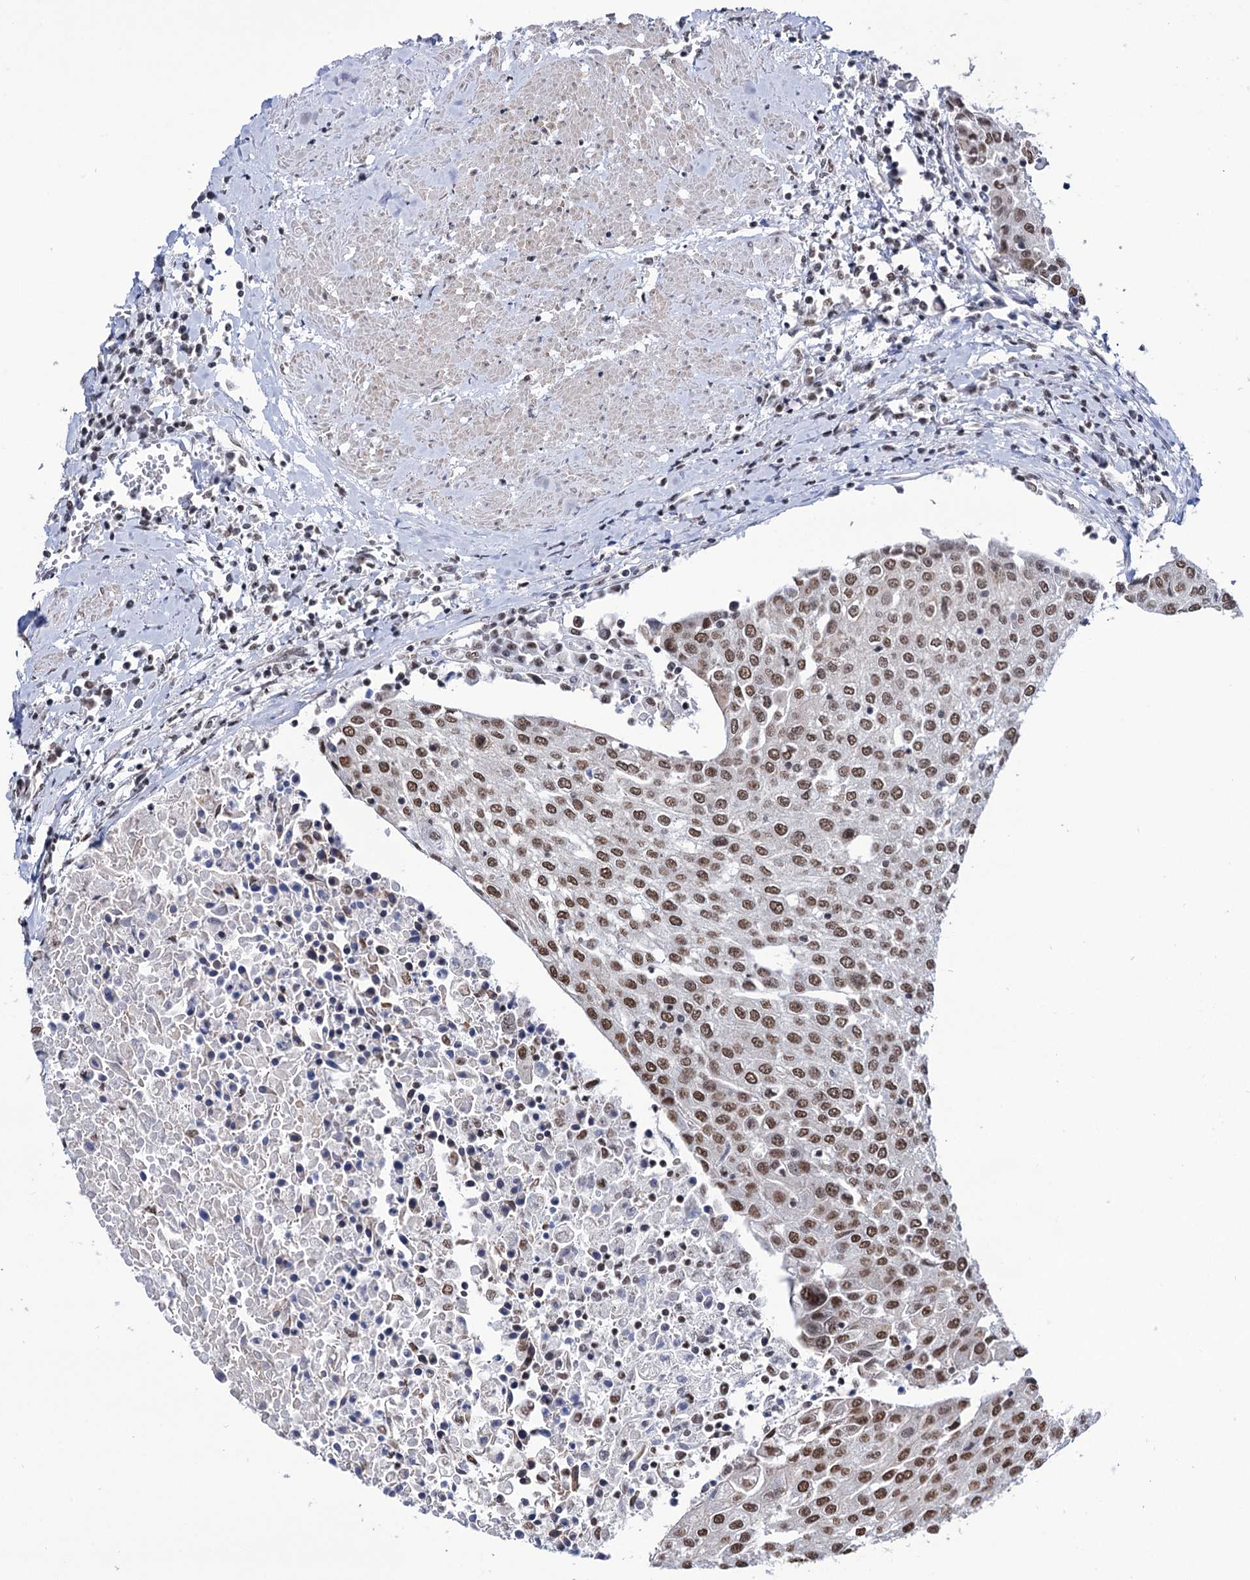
{"staining": {"intensity": "moderate", "quantity": ">75%", "location": "nuclear"}, "tissue": "urothelial cancer", "cell_type": "Tumor cells", "image_type": "cancer", "snomed": [{"axis": "morphology", "description": "Urothelial carcinoma, High grade"}, {"axis": "topography", "description": "Urinary bladder"}], "caption": "An image of human urothelial cancer stained for a protein demonstrates moderate nuclear brown staining in tumor cells.", "gene": "ABHD10", "patient": {"sex": "female", "age": 85}}